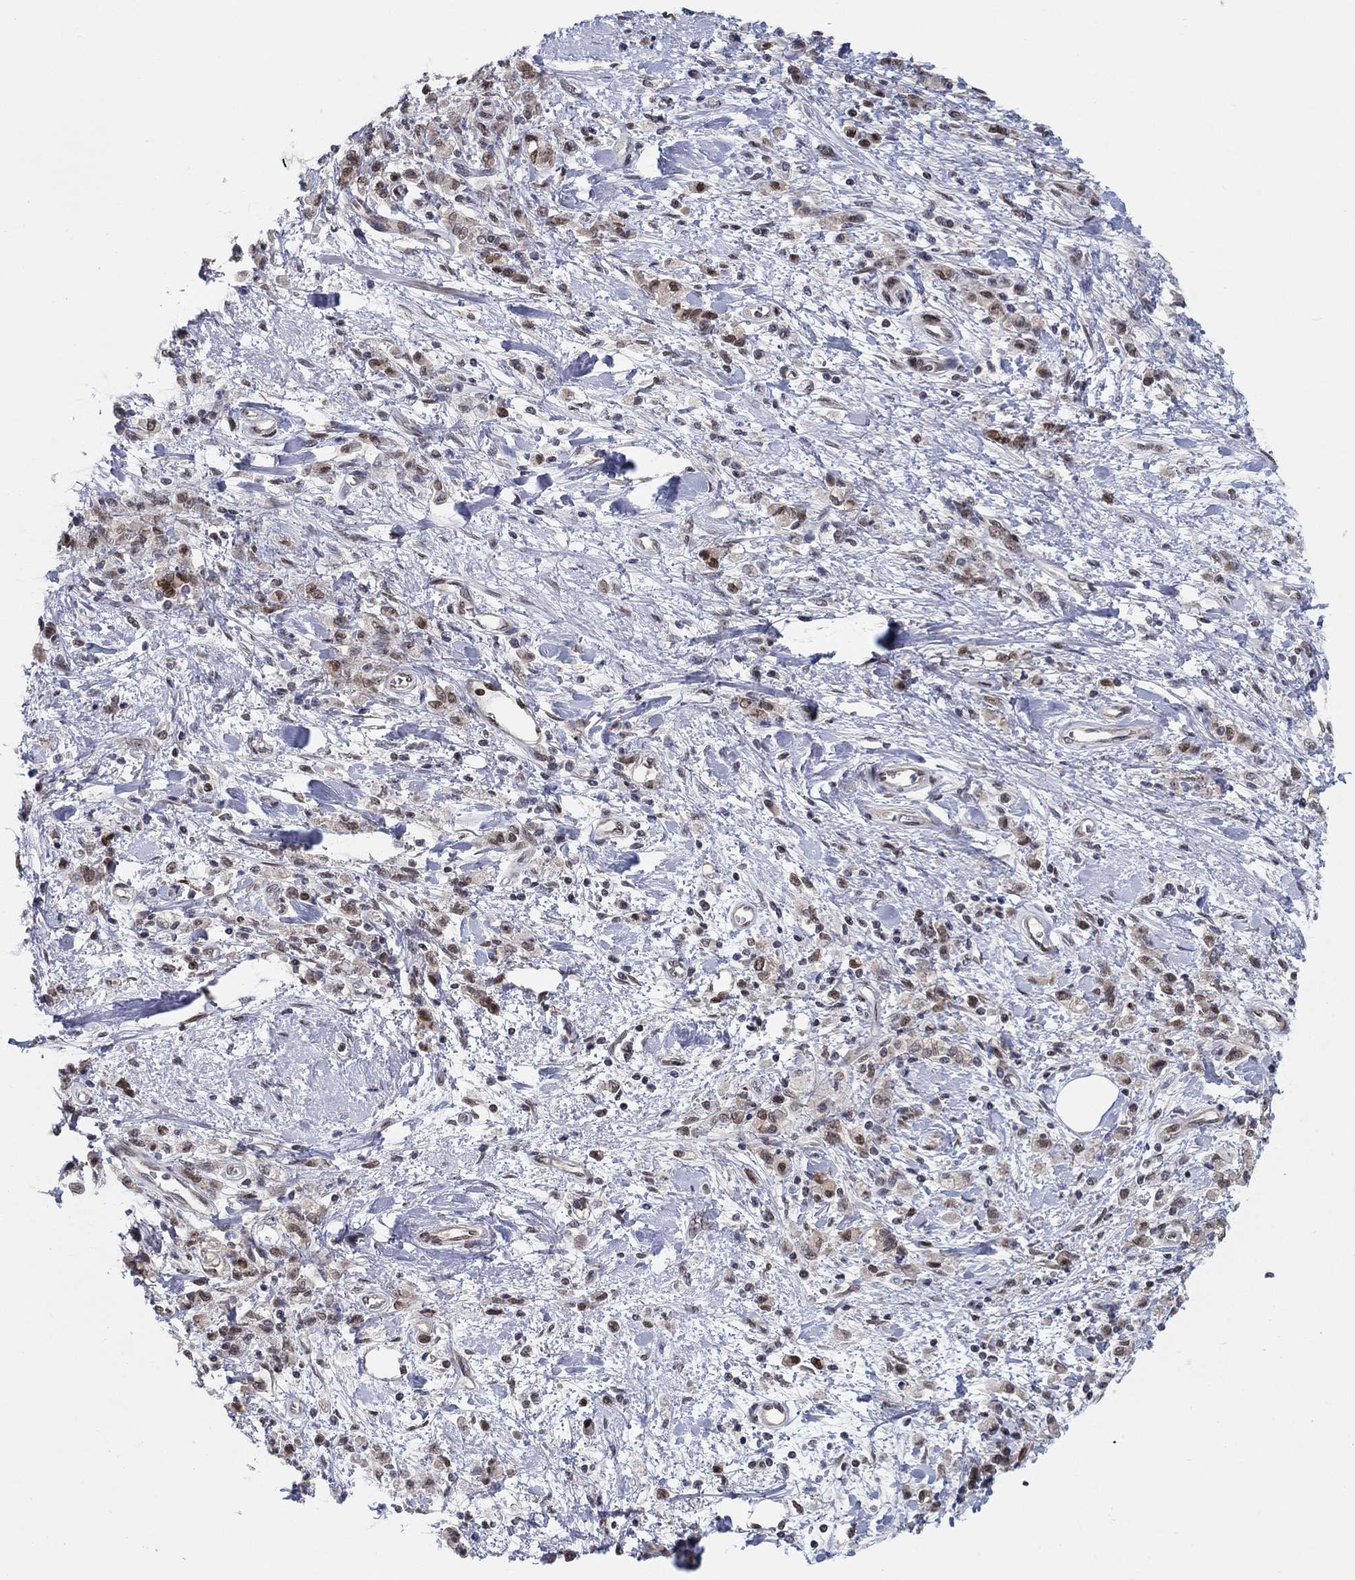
{"staining": {"intensity": "moderate", "quantity": "25%-75%", "location": "nuclear"}, "tissue": "stomach cancer", "cell_type": "Tumor cells", "image_type": "cancer", "snomed": [{"axis": "morphology", "description": "Adenocarcinoma, NOS"}, {"axis": "topography", "description": "Stomach"}], "caption": "About 25%-75% of tumor cells in stomach adenocarcinoma display moderate nuclear protein positivity as visualized by brown immunohistochemical staining.", "gene": "CENPE", "patient": {"sex": "male", "age": 77}}